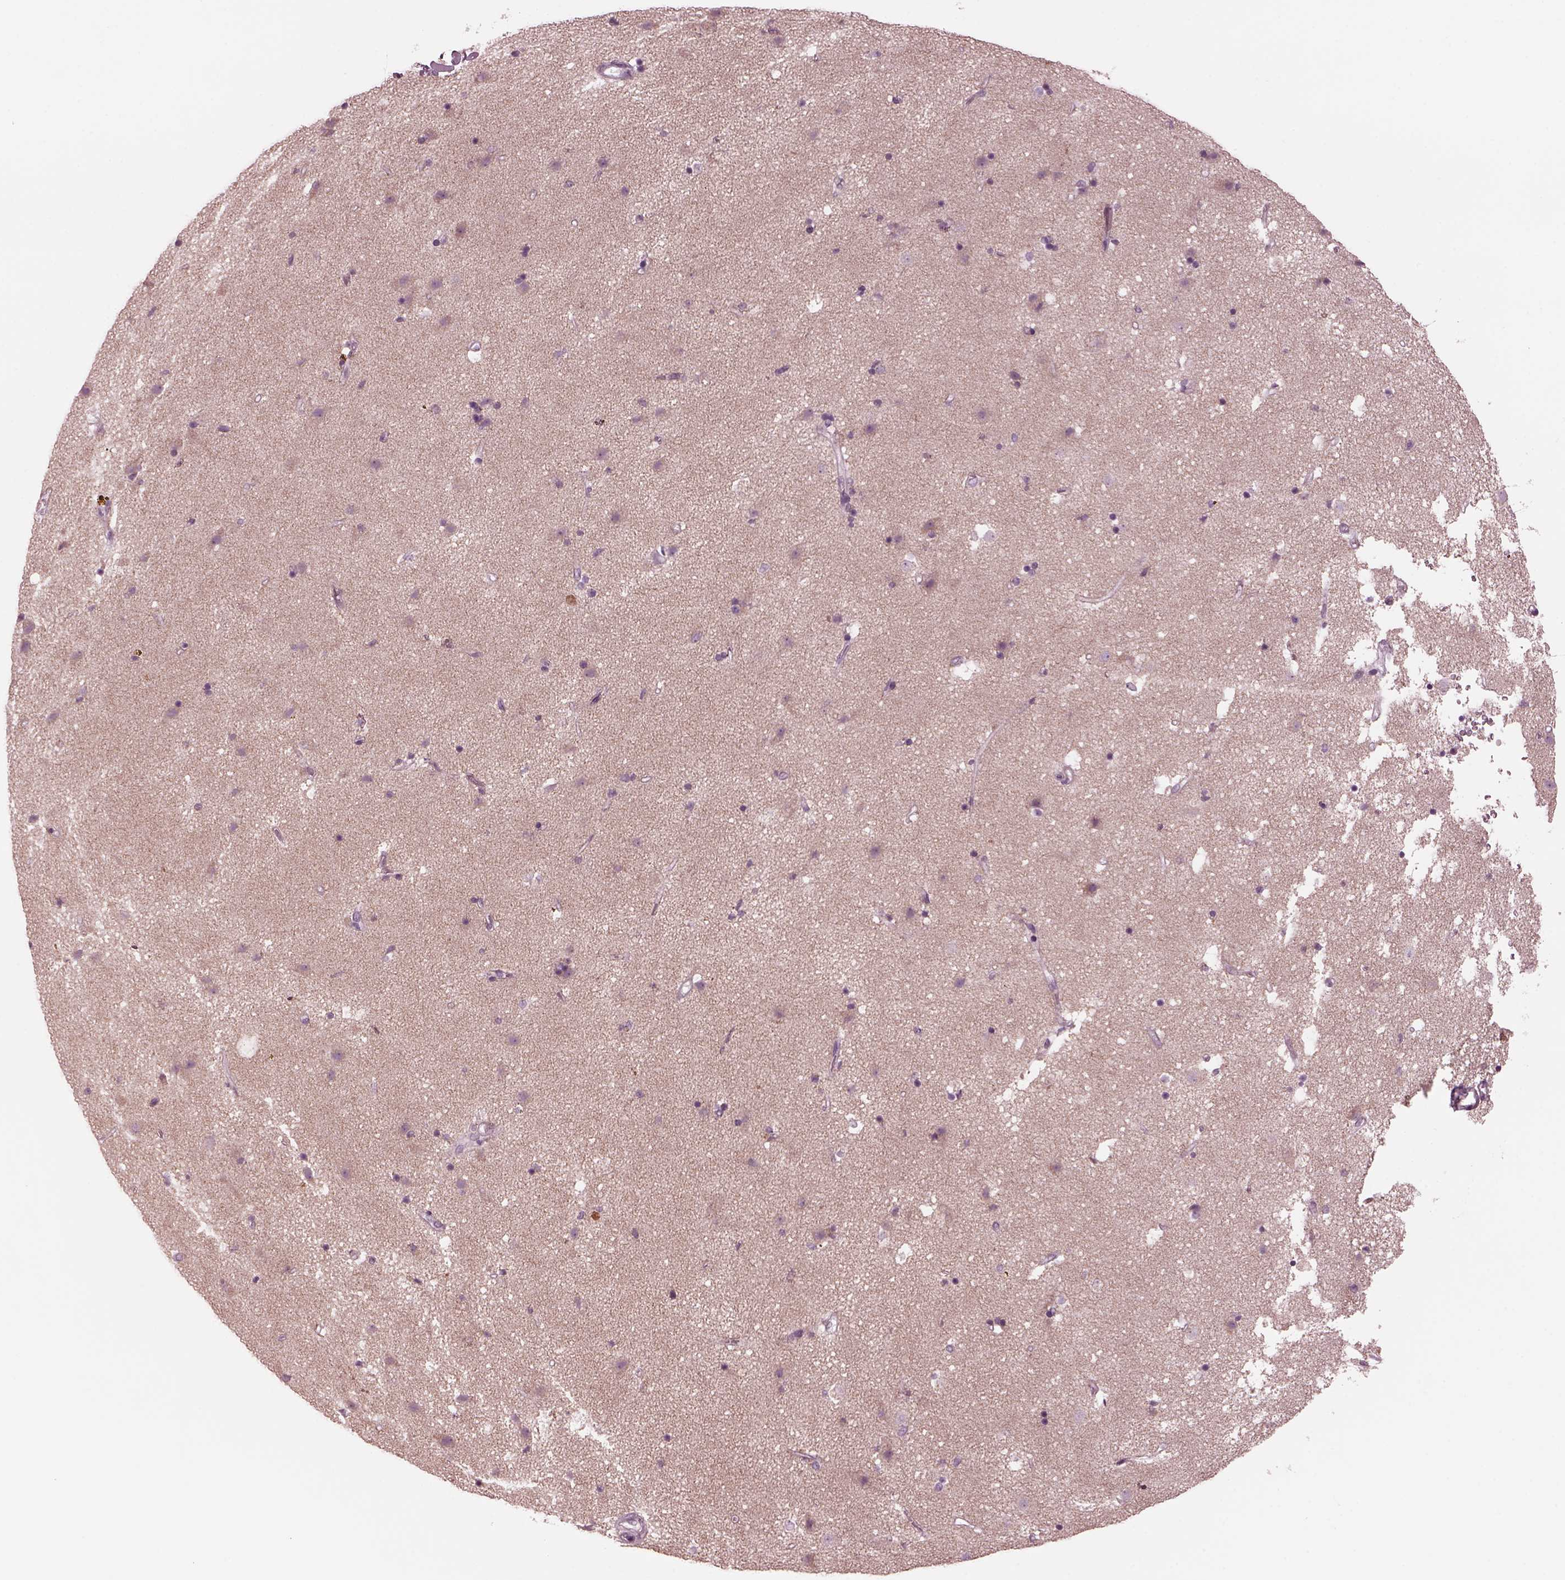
{"staining": {"intensity": "negative", "quantity": "none", "location": "none"}, "tissue": "caudate", "cell_type": "Glial cells", "image_type": "normal", "snomed": [{"axis": "morphology", "description": "Normal tissue, NOS"}, {"axis": "topography", "description": "Lateral ventricle wall"}], "caption": "Immunohistochemistry (IHC) image of benign caudate: caudate stained with DAB (3,3'-diaminobenzidine) shows no significant protein expression in glial cells. Brightfield microscopy of immunohistochemistry stained with DAB (brown) and hematoxylin (blue), captured at high magnification.", "gene": "CELSR3", "patient": {"sex": "female", "age": 71}}